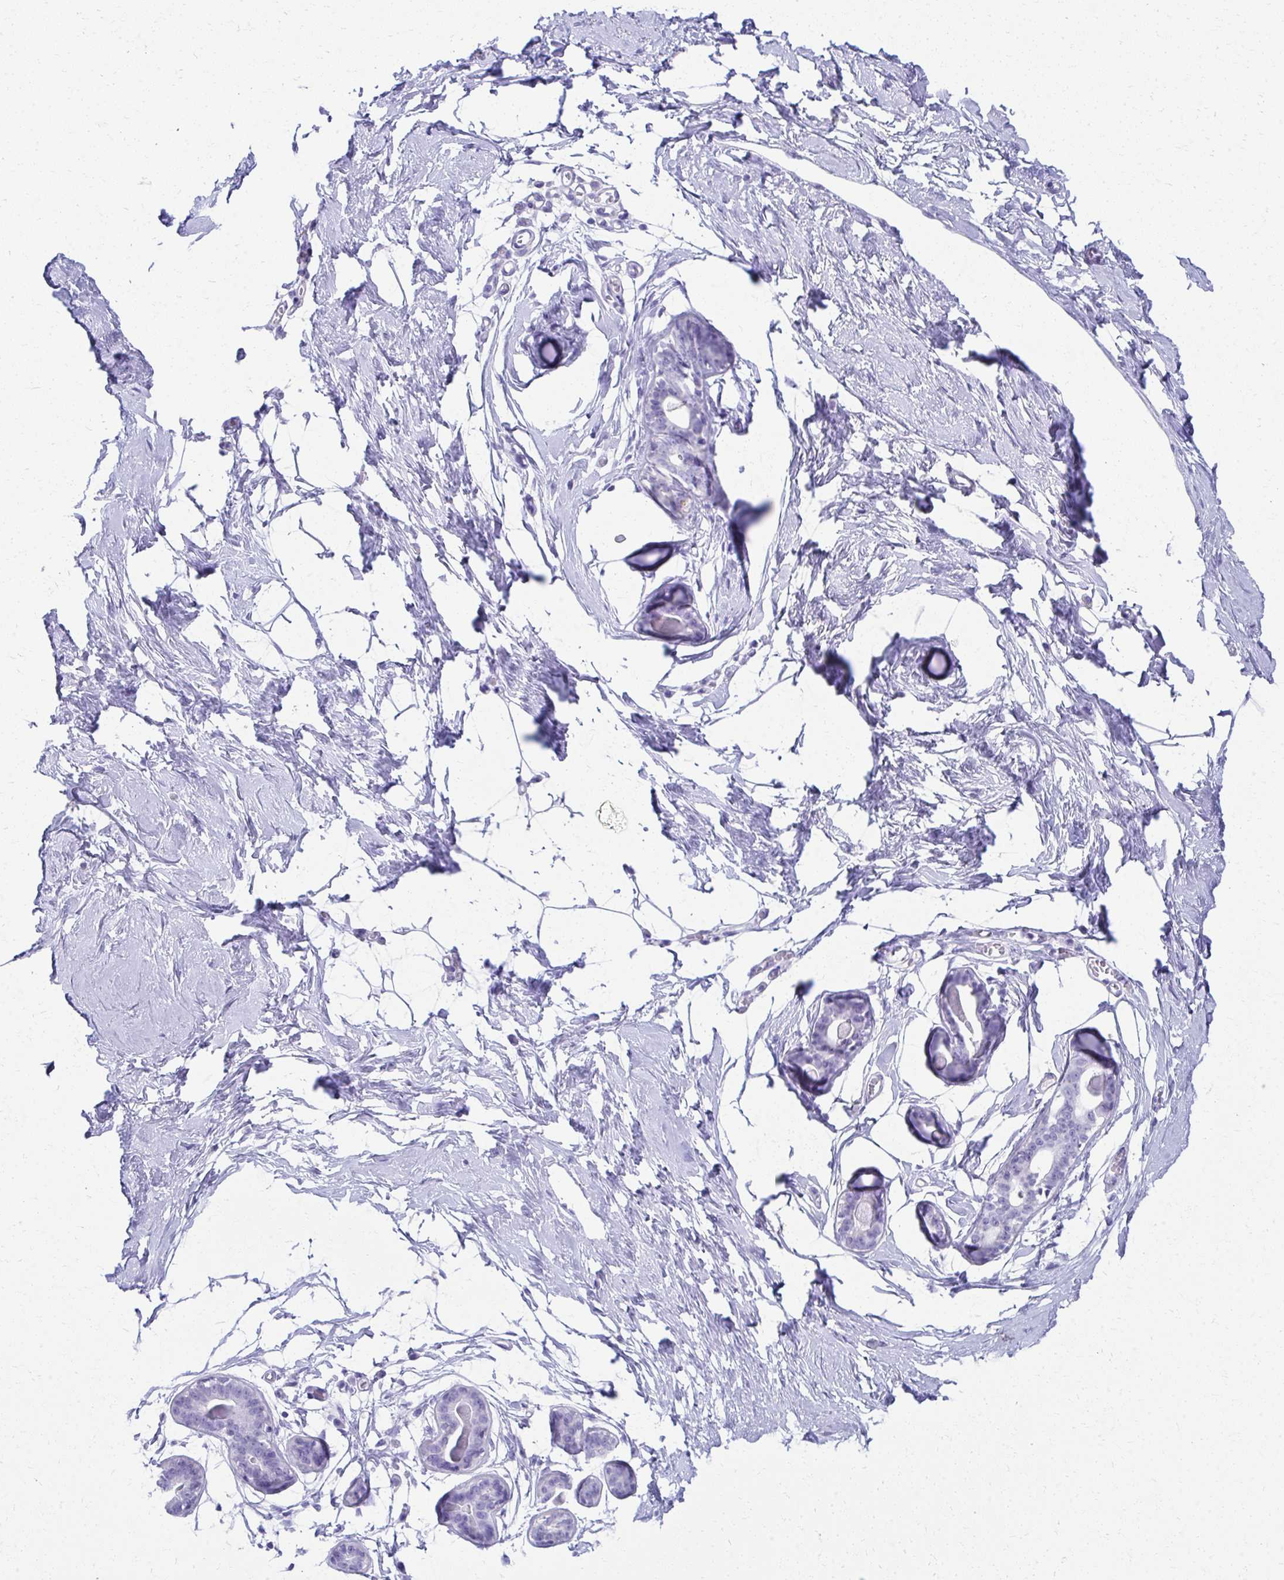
{"staining": {"intensity": "negative", "quantity": "none", "location": "none"}, "tissue": "breast", "cell_type": "Adipocytes", "image_type": "normal", "snomed": [{"axis": "morphology", "description": "Normal tissue, NOS"}, {"axis": "topography", "description": "Breast"}], "caption": "Protein analysis of normal breast exhibits no significant positivity in adipocytes.", "gene": "SEC14L3", "patient": {"sex": "female", "age": 45}}